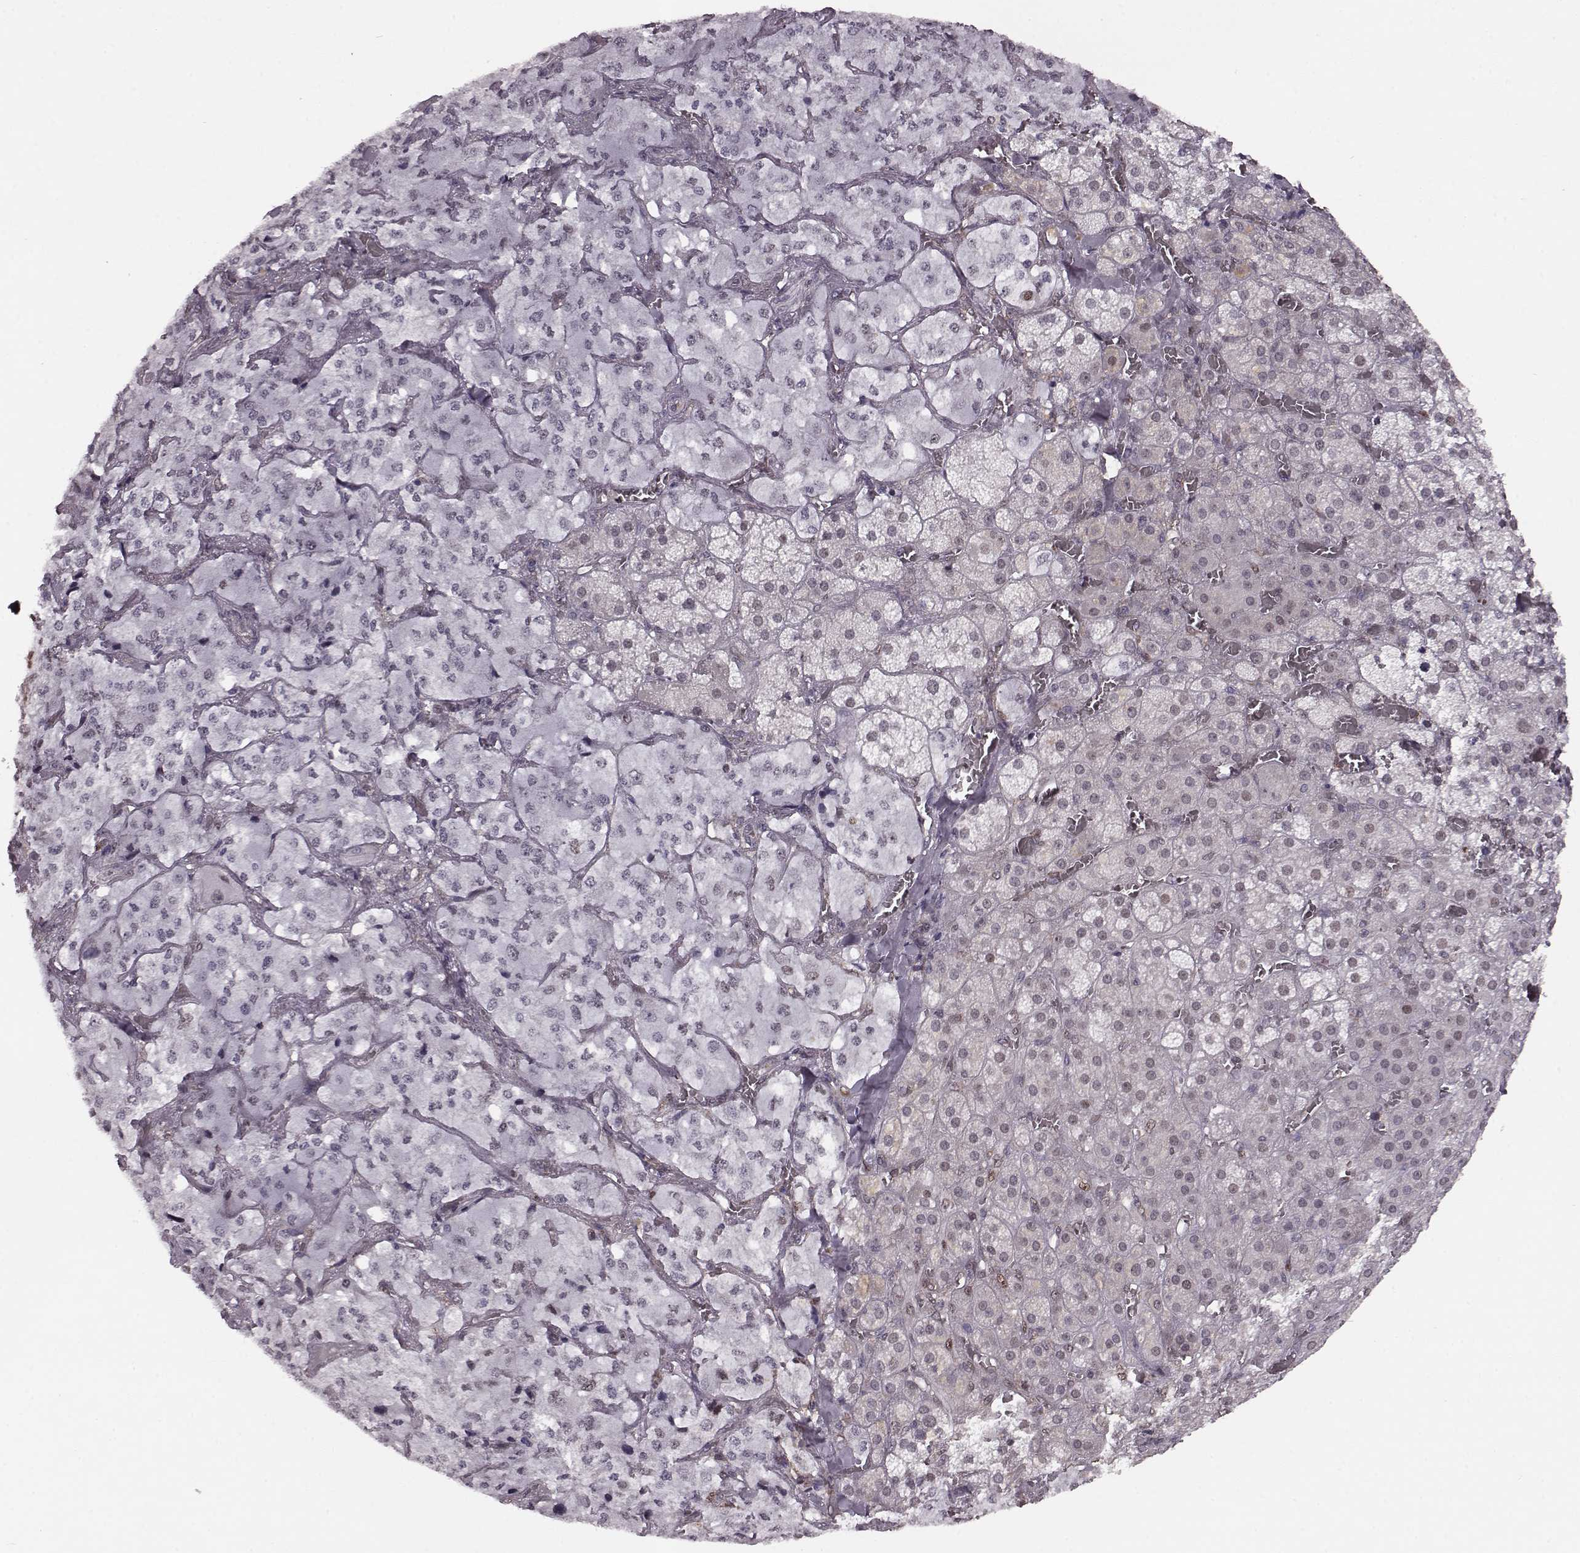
{"staining": {"intensity": "weak", "quantity": "<25%", "location": "nuclear"}, "tissue": "adrenal gland", "cell_type": "Glandular cells", "image_type": "normal", "snomed": [{"axis": "morphology", "description": "Normal tissue, NOS"}, {"axis": "topography", "description": "Adrenal gland"}], "caption": "Photomicrograph shows no significant protein expression in glandular cells of unremarkable adrenal gland.", "gene": "KLF6", "patient": {"sex": "male", "age": 57}}